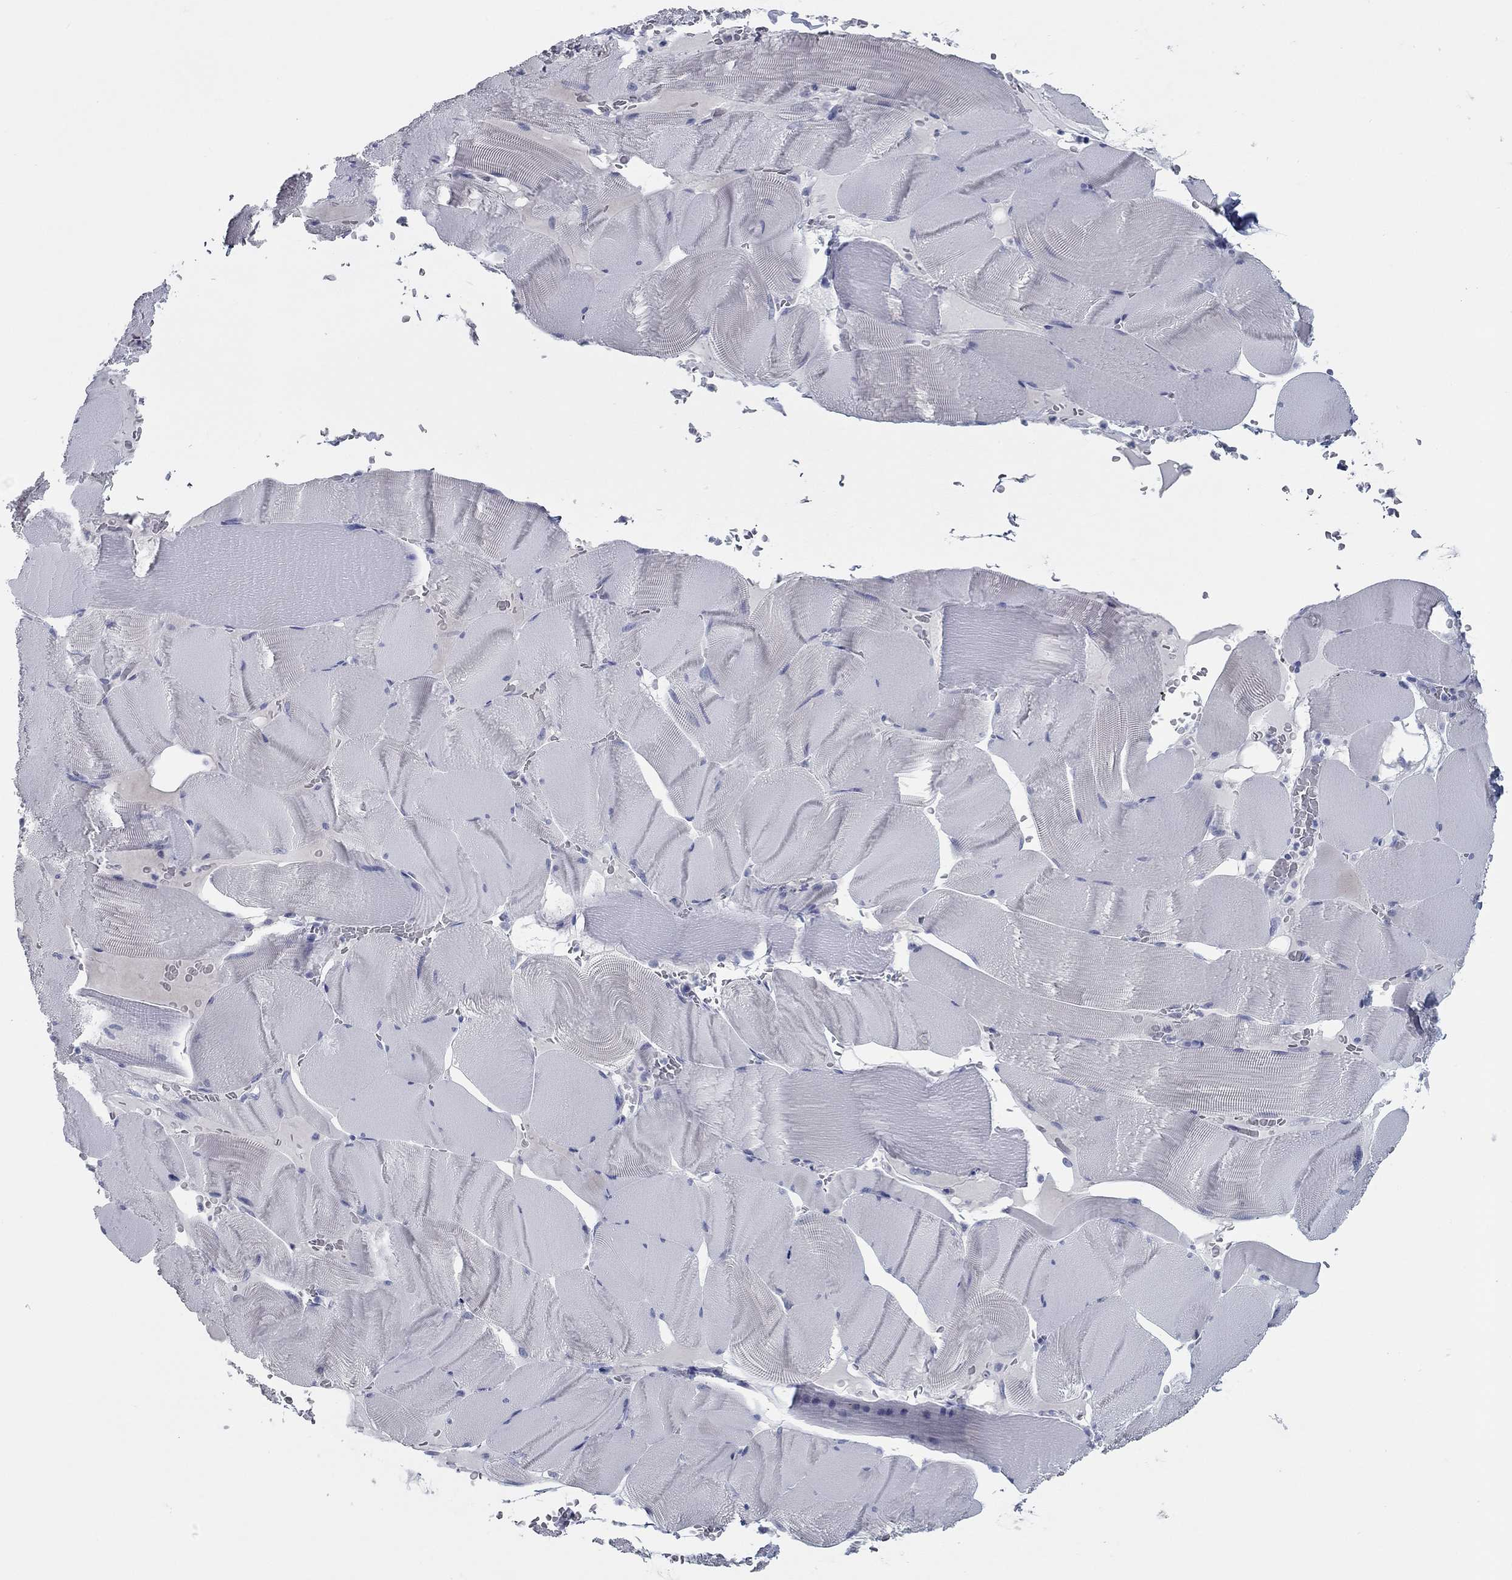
{"staining": {"intensity": "negative", "quantity": "none", "location": "none"}, "tissue": "skeletal muscle", "cell_type": "Myocytes", "image_type": "normal", "snomed": [{"axis": "morphology", "description": "Normal tissue, NOS"}, {"axis": "topography", "description": "Skeletal muscle"}], "caption": "Immunohistochemistry (IHC) of benign skeletal muscle demonstrates no expression in myocytes.", "gene": "KIRREL2", "patient": {"sex": "male", "age": 56}}